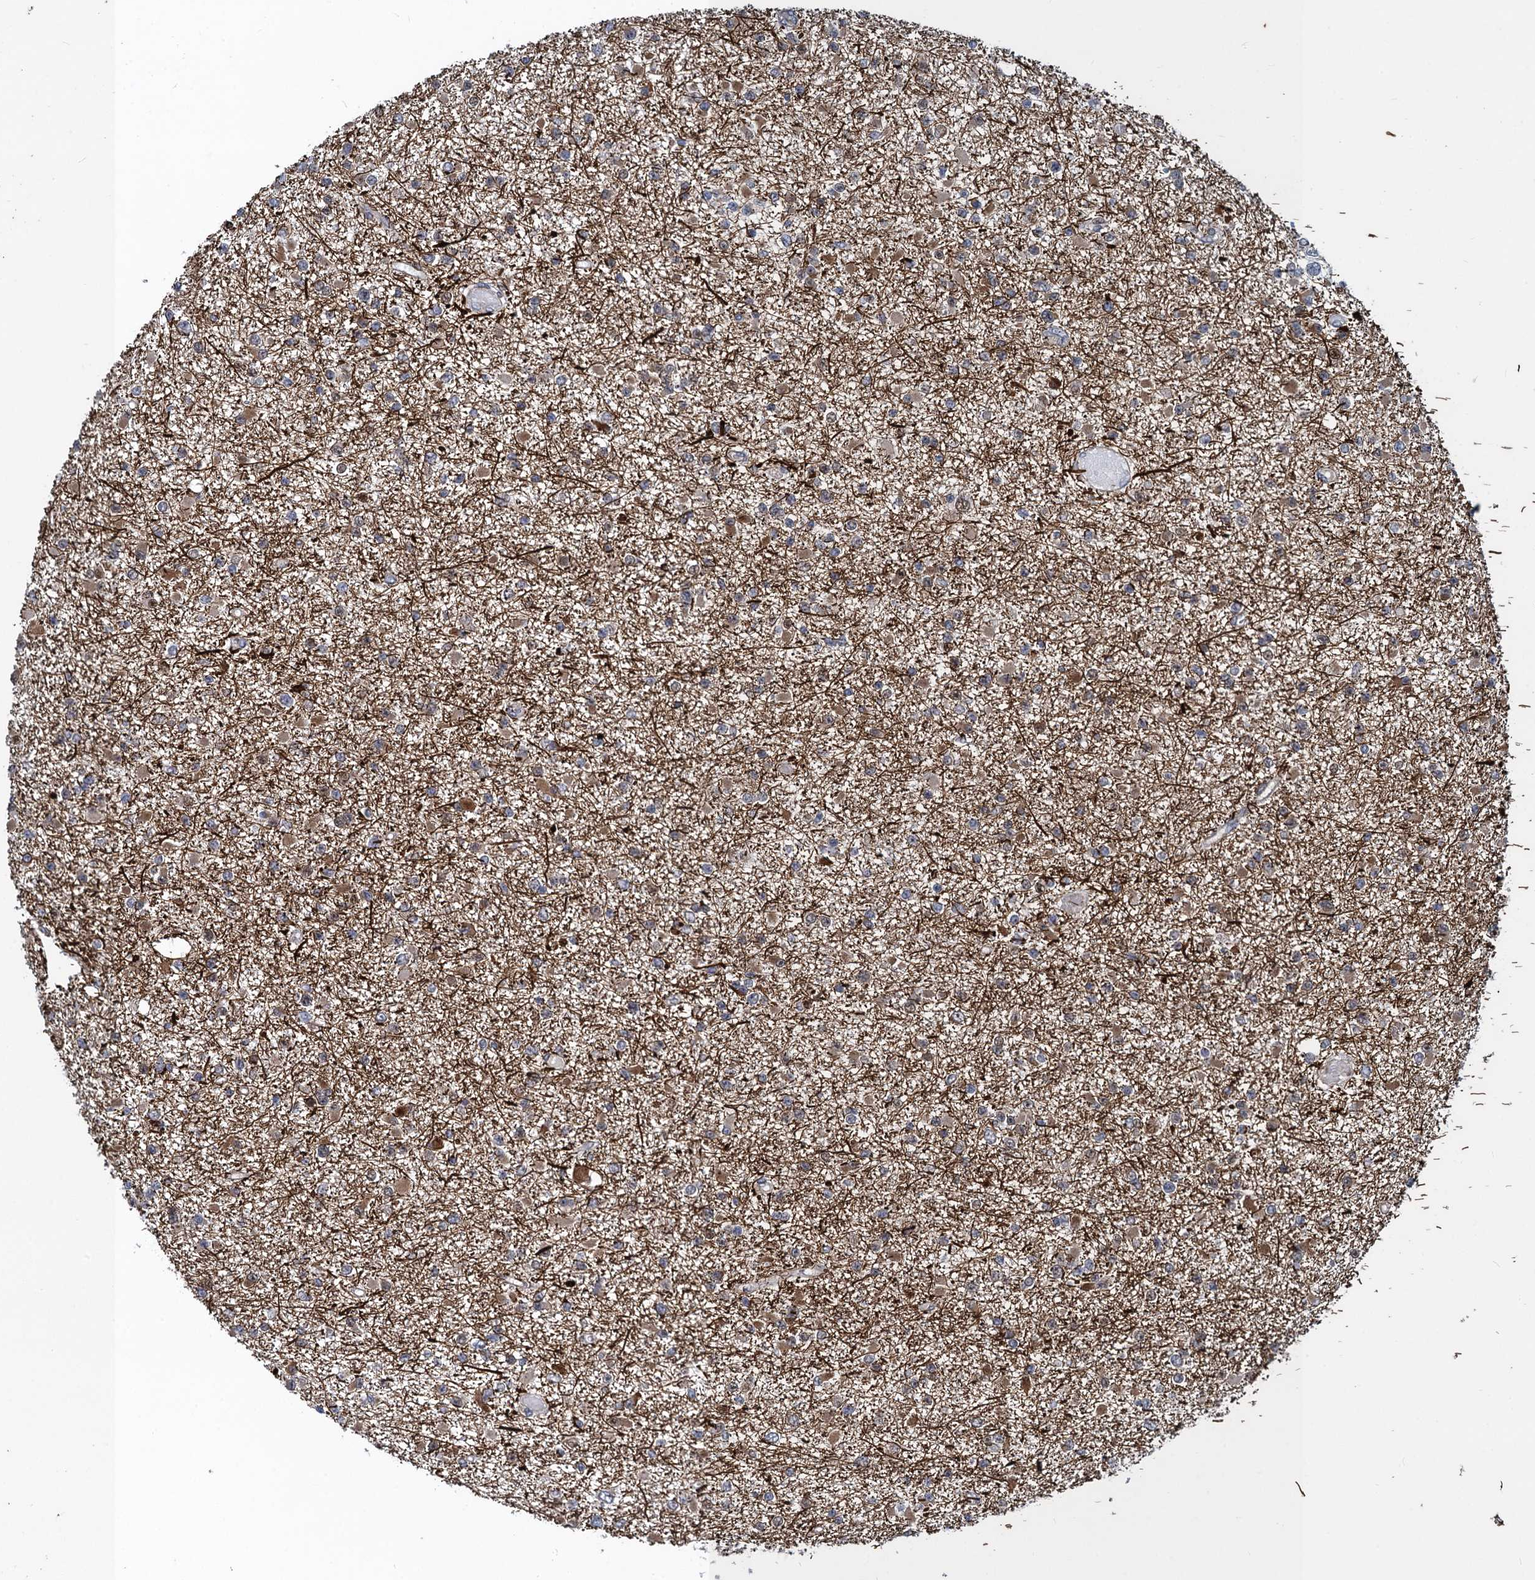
{"staining": {"intensity": "negative", "quantity": "none", "location": "none"}, "tissue": "glioma", "cell_type": "Tumor cells", "image_type": "cancer", "snomed": [{"axis": "morphology", "description": "Glioma, malignant, Low grade"}, {"axis": "topography", "description": "Brain"}], "caption": "IHC histopathology image of human low-grade glioma (malignant) stained for a protein (brown), which displays no positivity in tumor cells.", "gene": "ATOSA", "patient": {"sex": "female", "age": 22}}